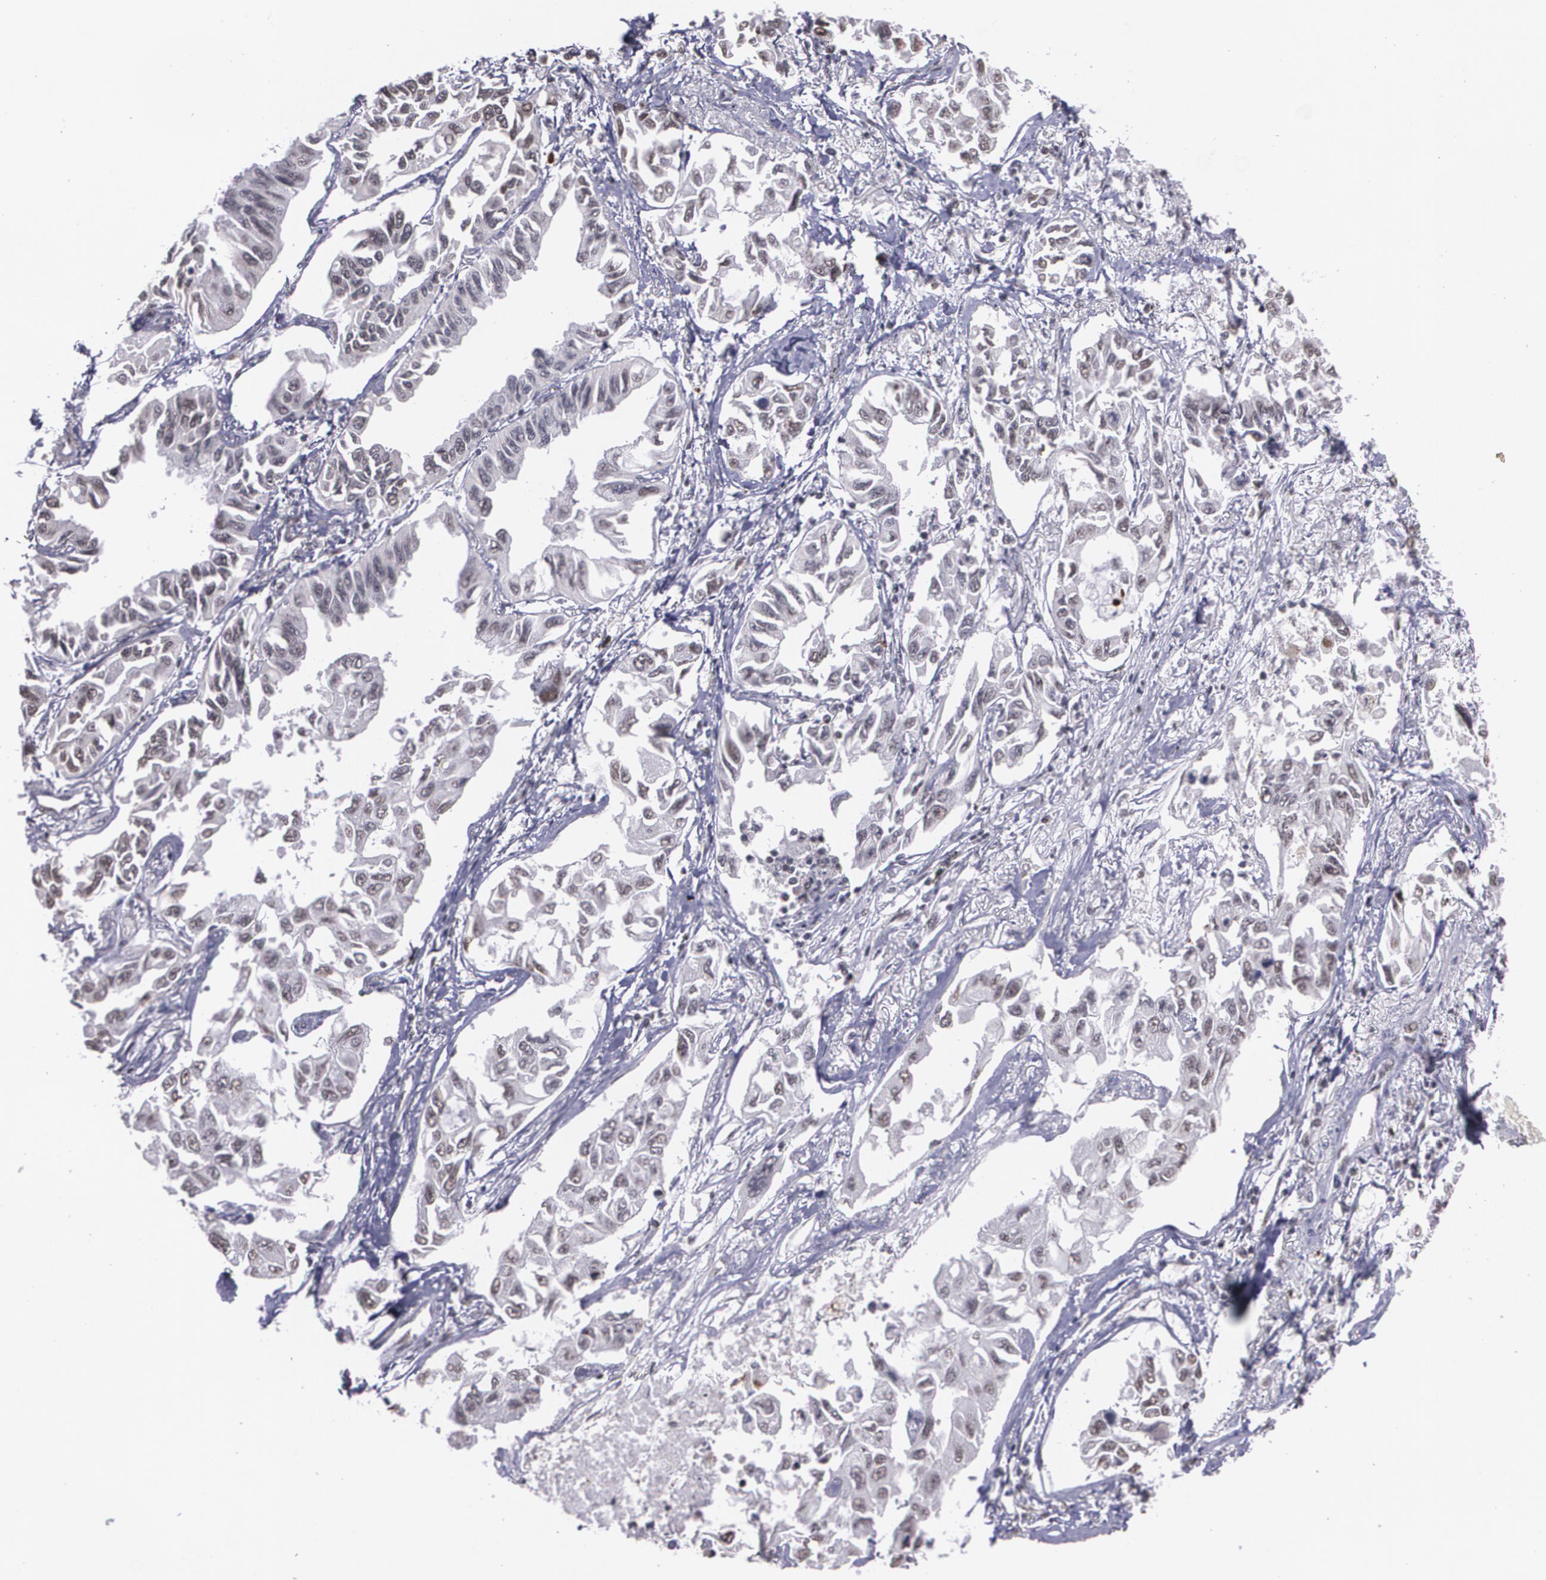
{"staining": {"intensity": "weak", "quantity": "<25%", "location": "nuclear"}, "tissue": "lung cancer", "cell_type": "Tumor cells", "image_type": "cancer", "snomed": [{"axis": "morphology", "description": "Adenocarcinoma, NOS"}, {"axis": "topography", "description": "Lung"}], "caption": "An image of lung adenocarcinoma stained for a protein shows no brown staining in tumor cells. (DAB (3,3'-diaminobenzidine) immunohistochemistry (IHC) with hematoxylin counter stain).", "gene": "C6orf15", "patient": {"sex": "male", "age": 64}}